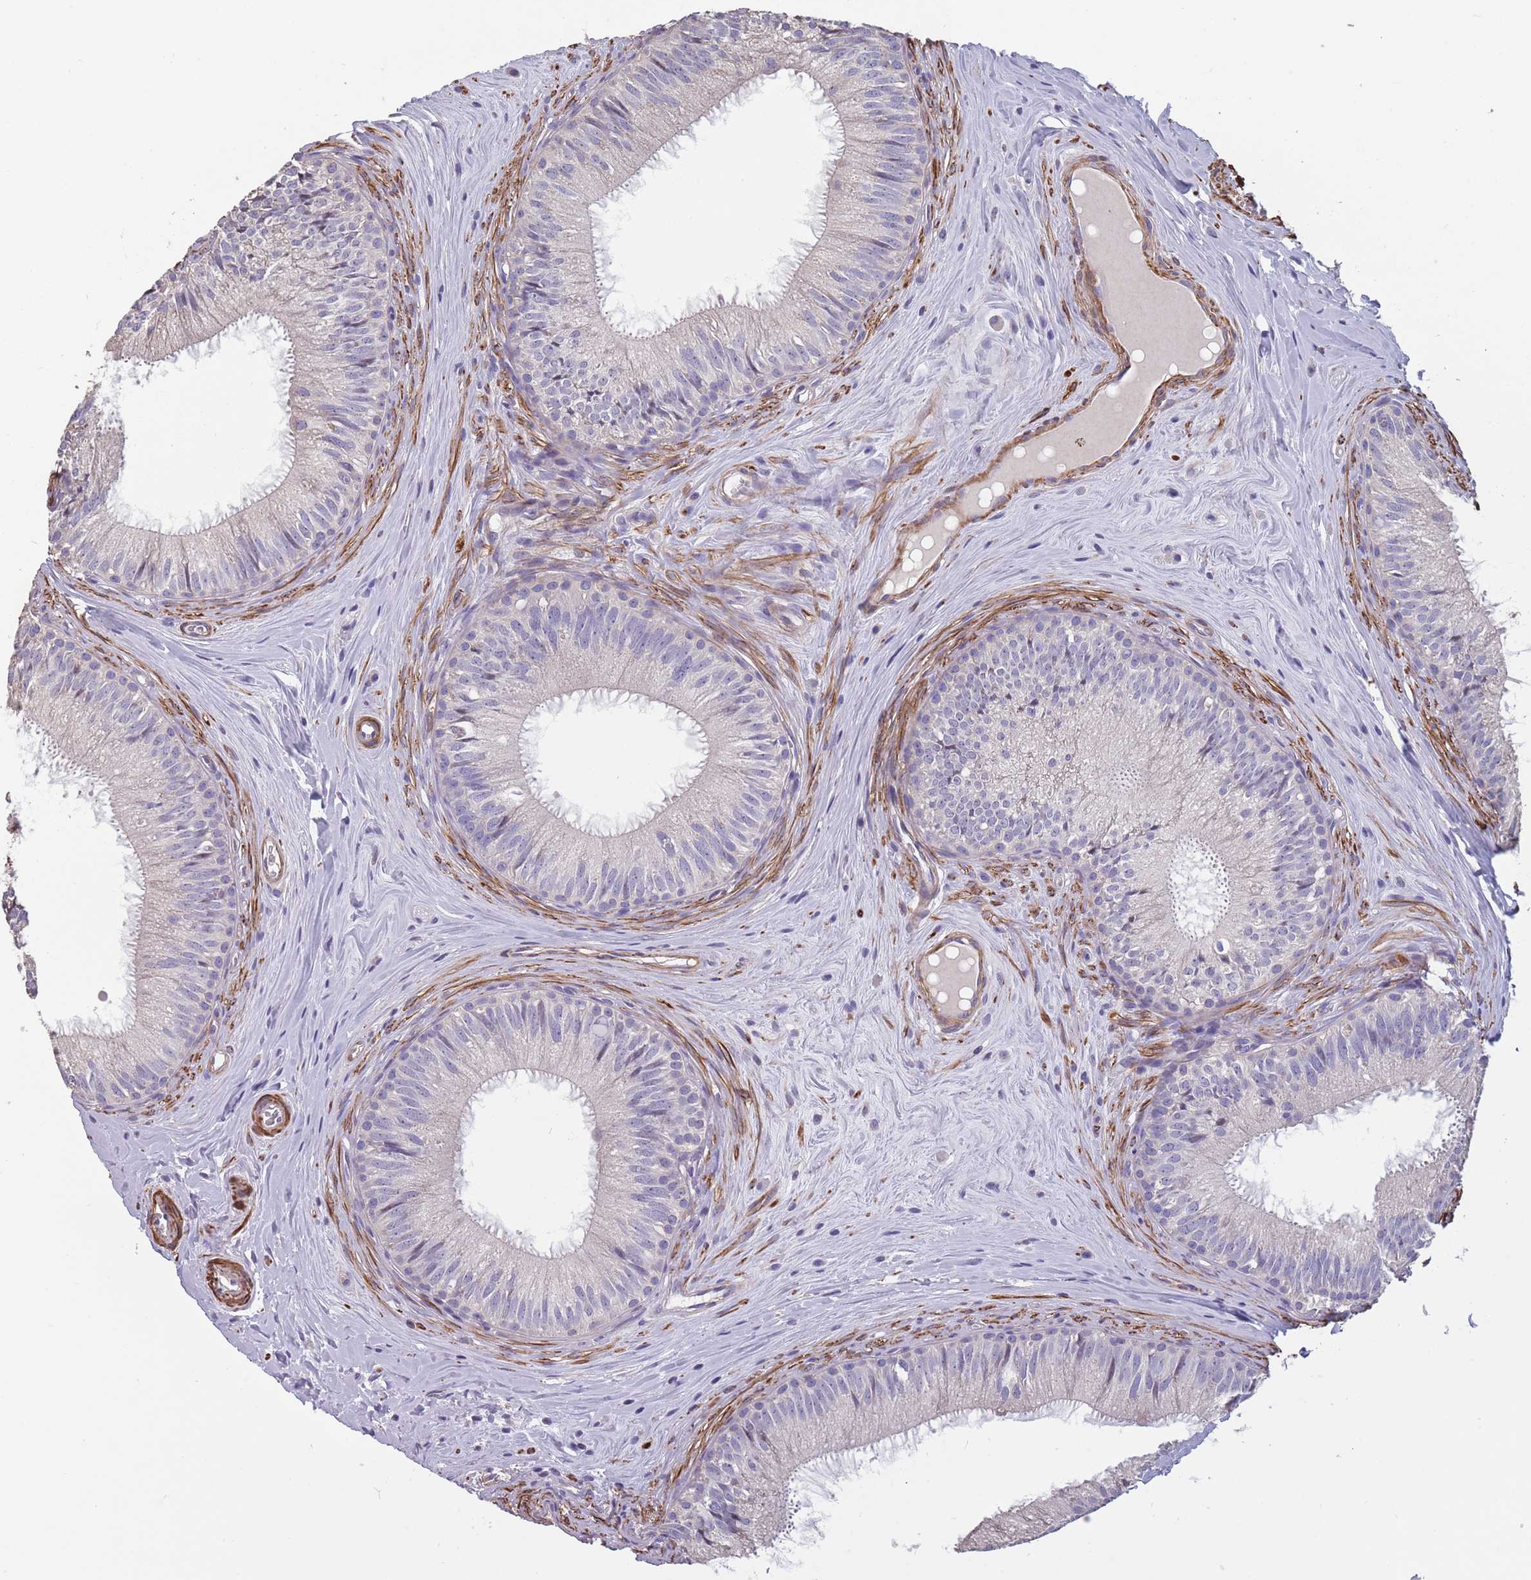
{"staining": {"intensity": "negative", "quantity": "none", "location": "none"}, "tissue": "epididymis", "cell_type": "Glandular cells", "image_type": "normal", "snomed": [{"axis": "morphology", "description": "Normal tissue, NOS"}, {"axis": "topography", "description": "Epididymis"}], "caption": "This is an immunohistochemistry micrograph of unremarkable epididymis. There is no expression in glandular cells.", "gene": "TOMM40L", "patient": {"sex": "male", "age": 34}}